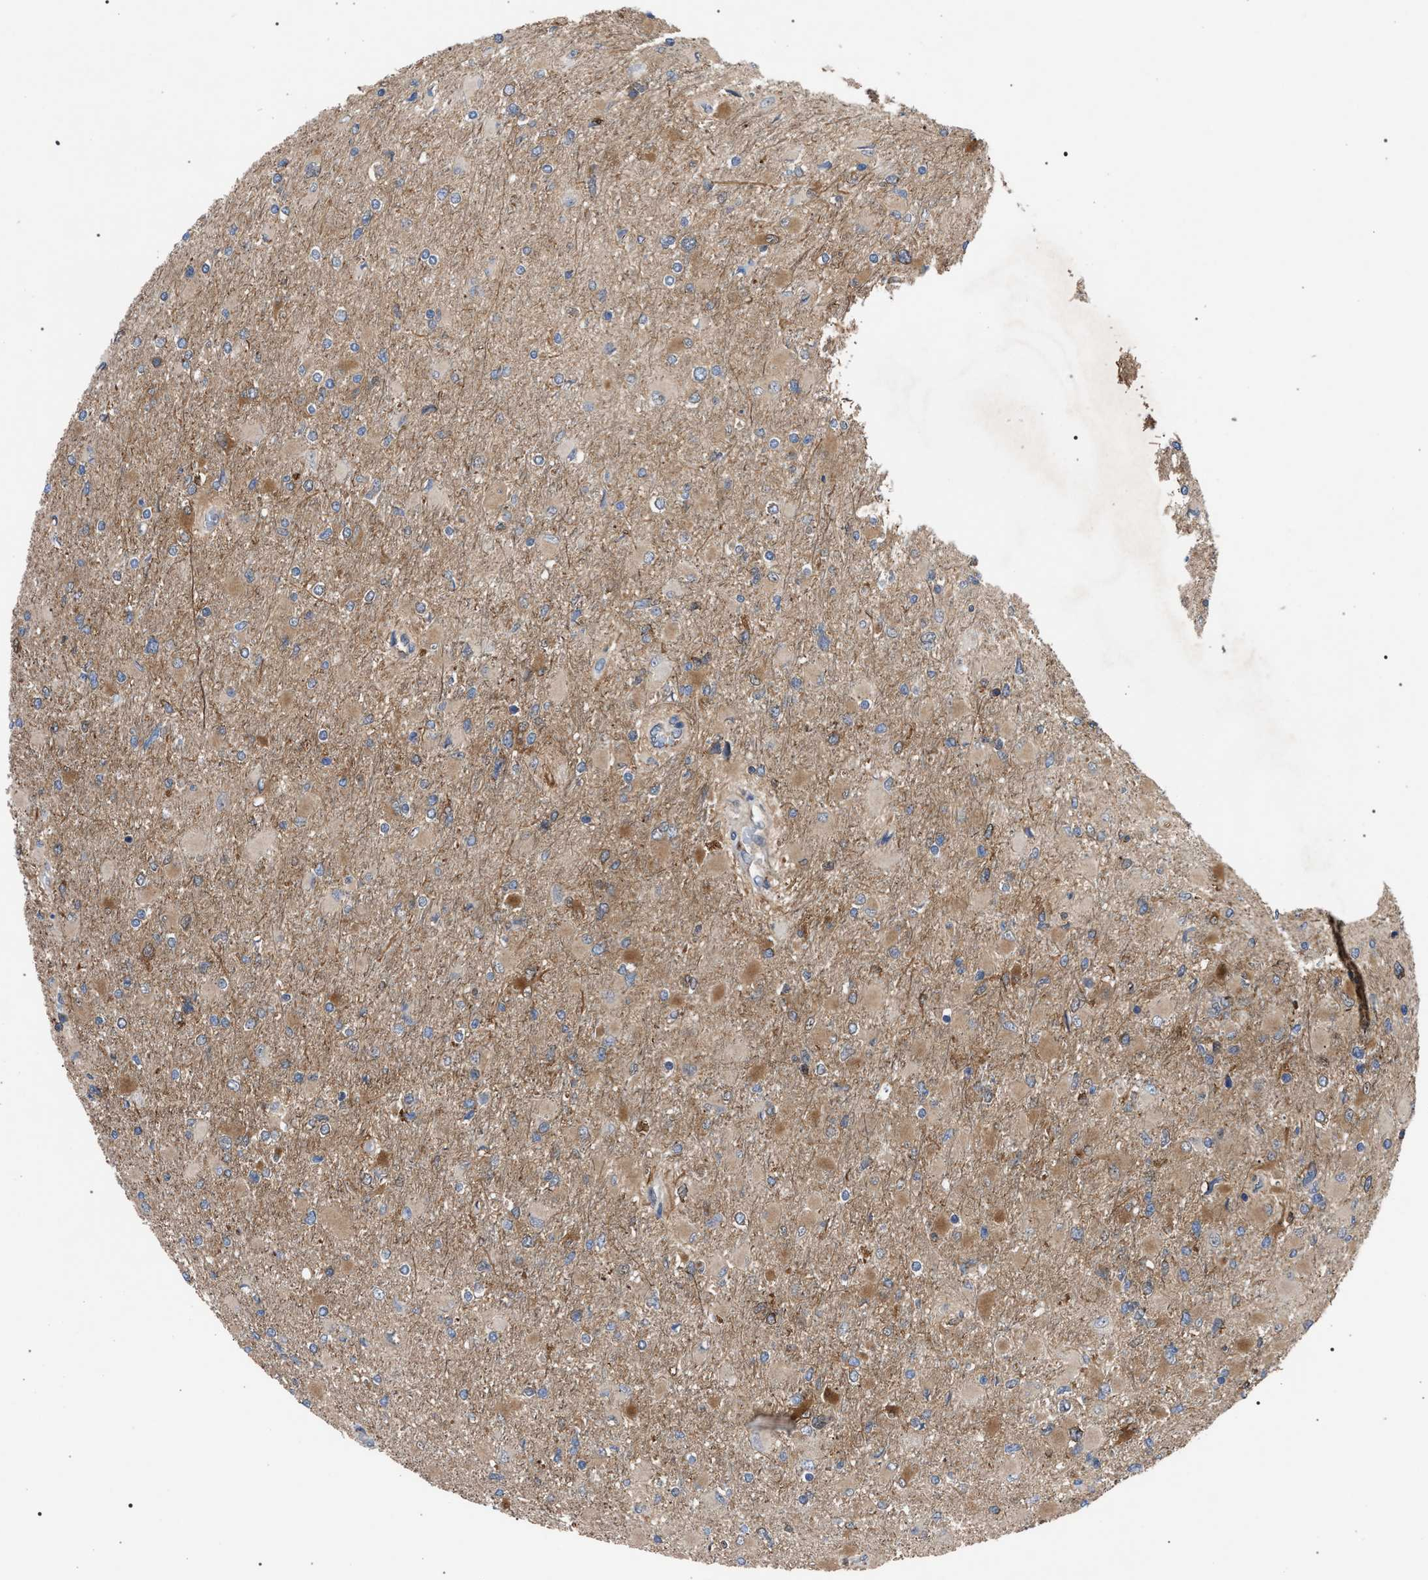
{"staining": {"intensity": "moderate", "quantity": "<25%", "location": "cytoplasmic/membranous"}, "tissue": "glioma", "cell_type": "Tumor cells", "image_type": "cancer", "snomed": [{"axis": "morphology", "description": "Glioma, malignant, High grade"}, {"axis": "topography", "description": "Cerebral cortex"}], "caption": "Approximately <25% of tumor cells in human glioma demonstrate moderate cytoplasmic/membranous protein positivity as visualized by brown immunohistochemical staining.", "gene": "CDR2L", "patient": {"sex": "female", "age": 36}}